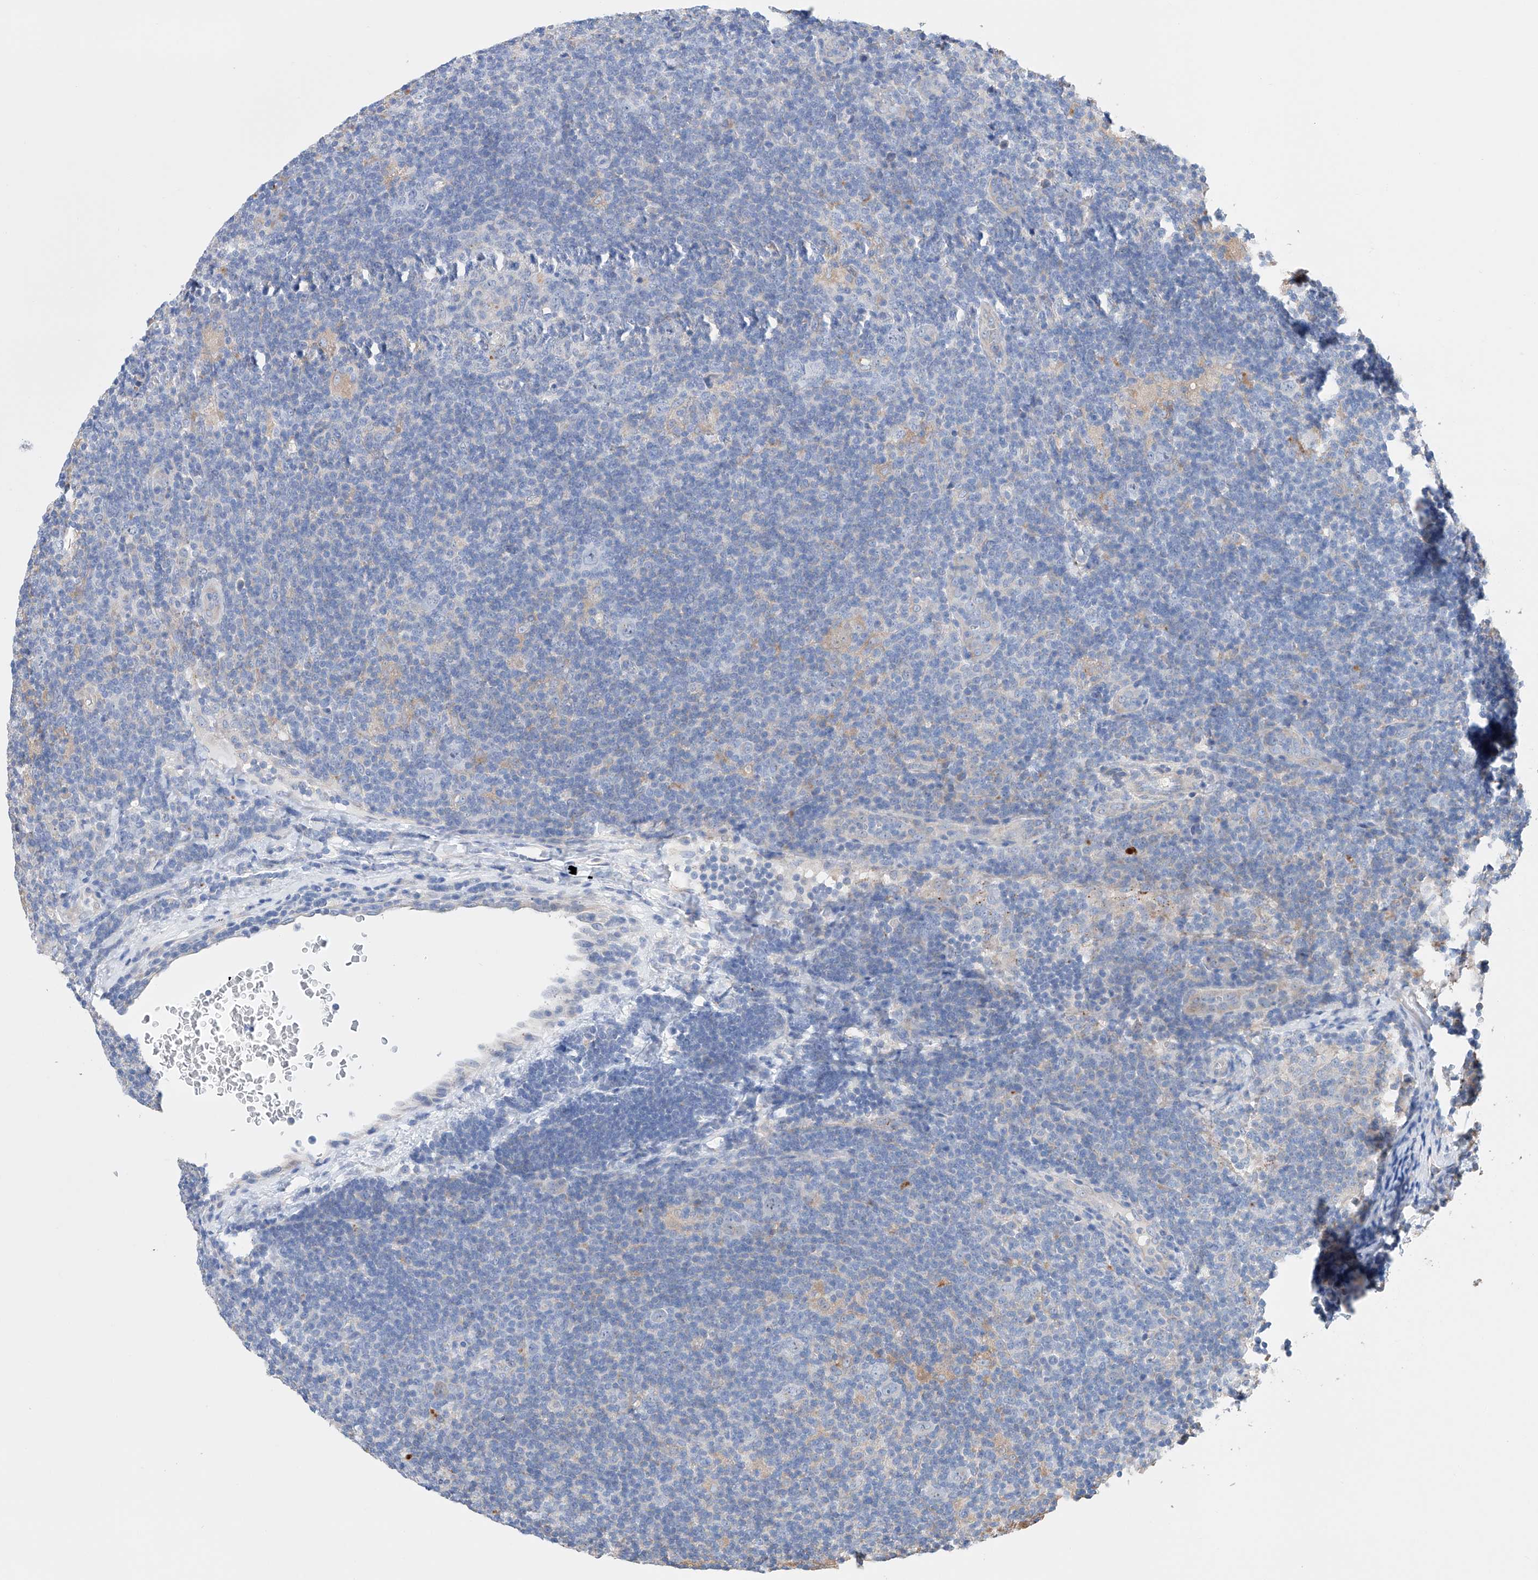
{"staining": {"intensity": "negative", "quantity": "none", "location": "none"}, "tissue": "lymphoma", "cell_type": "Tumor cells", "image_type": "cancer", "snomed": [{"axis": "morphology", "description": "Hodgkin's disease, NOS"}, {"axis": "topography", "description": "Lymph node"}], "caption": "A high-resolution photomicrograph shows immunohistochemistry staining of Hodgkin's disease, which demonstrates no significant staining in tumor cells.", "gene": "AFG1L", "patient": {"sex": "female", "age": 57}}